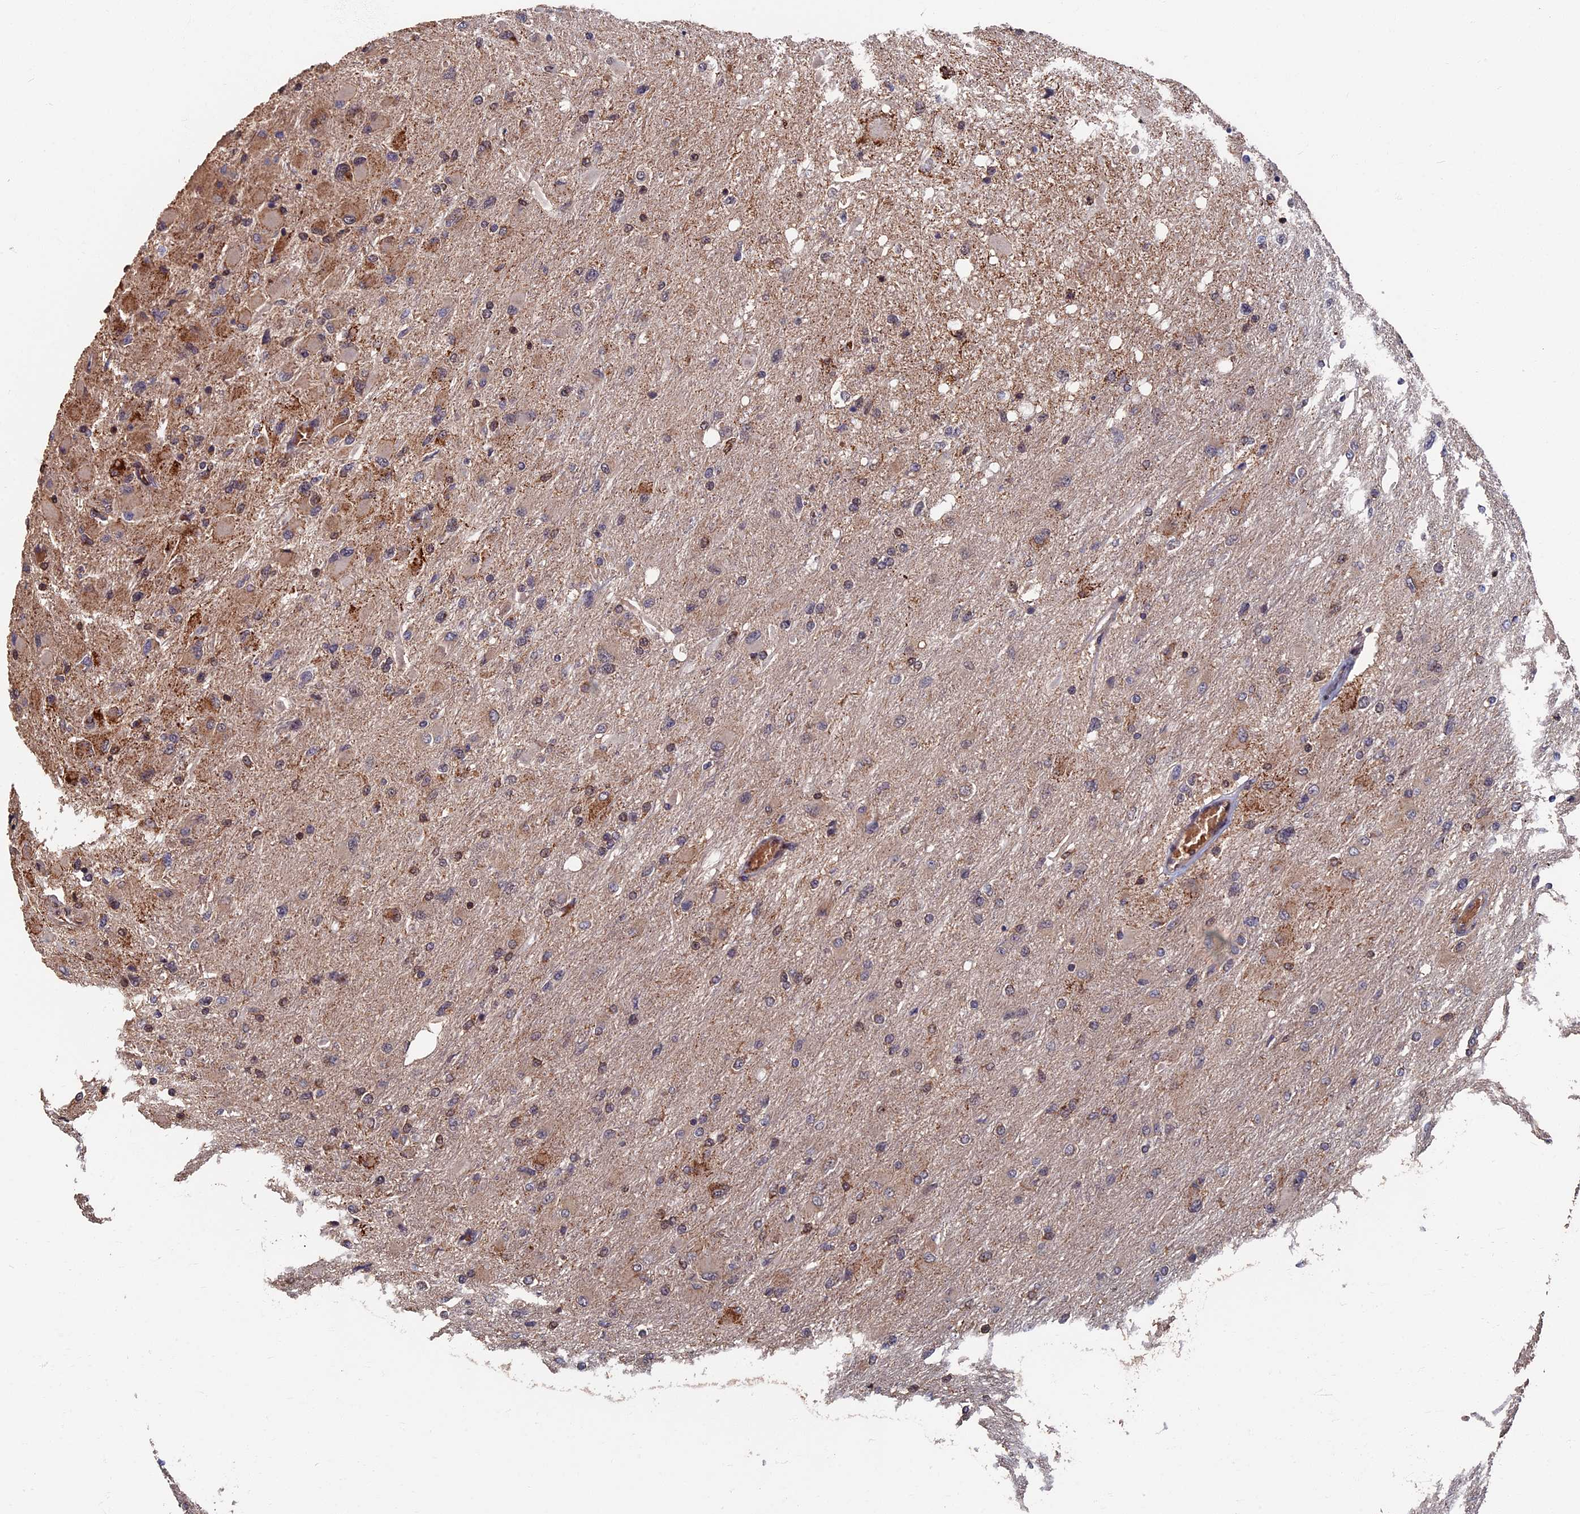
{"staining": {"intensity": "negative", "quantity": "none", "location": "none"}, "tissue": "glioma", "cell_type": "Tumor cells", "image_type": "cancer", "snomed": [{"axis": "morphology", "description": "Glioma, malignant, High grade"}, {"axis": "topography", "description": "Cerebral cortex"}], "caption": "Glioma was stained to show a protein in brown. There is no significant staining in tumor cells.", "gene": "RASGRF1", "patient": {"sex": "female", "age": 36}}